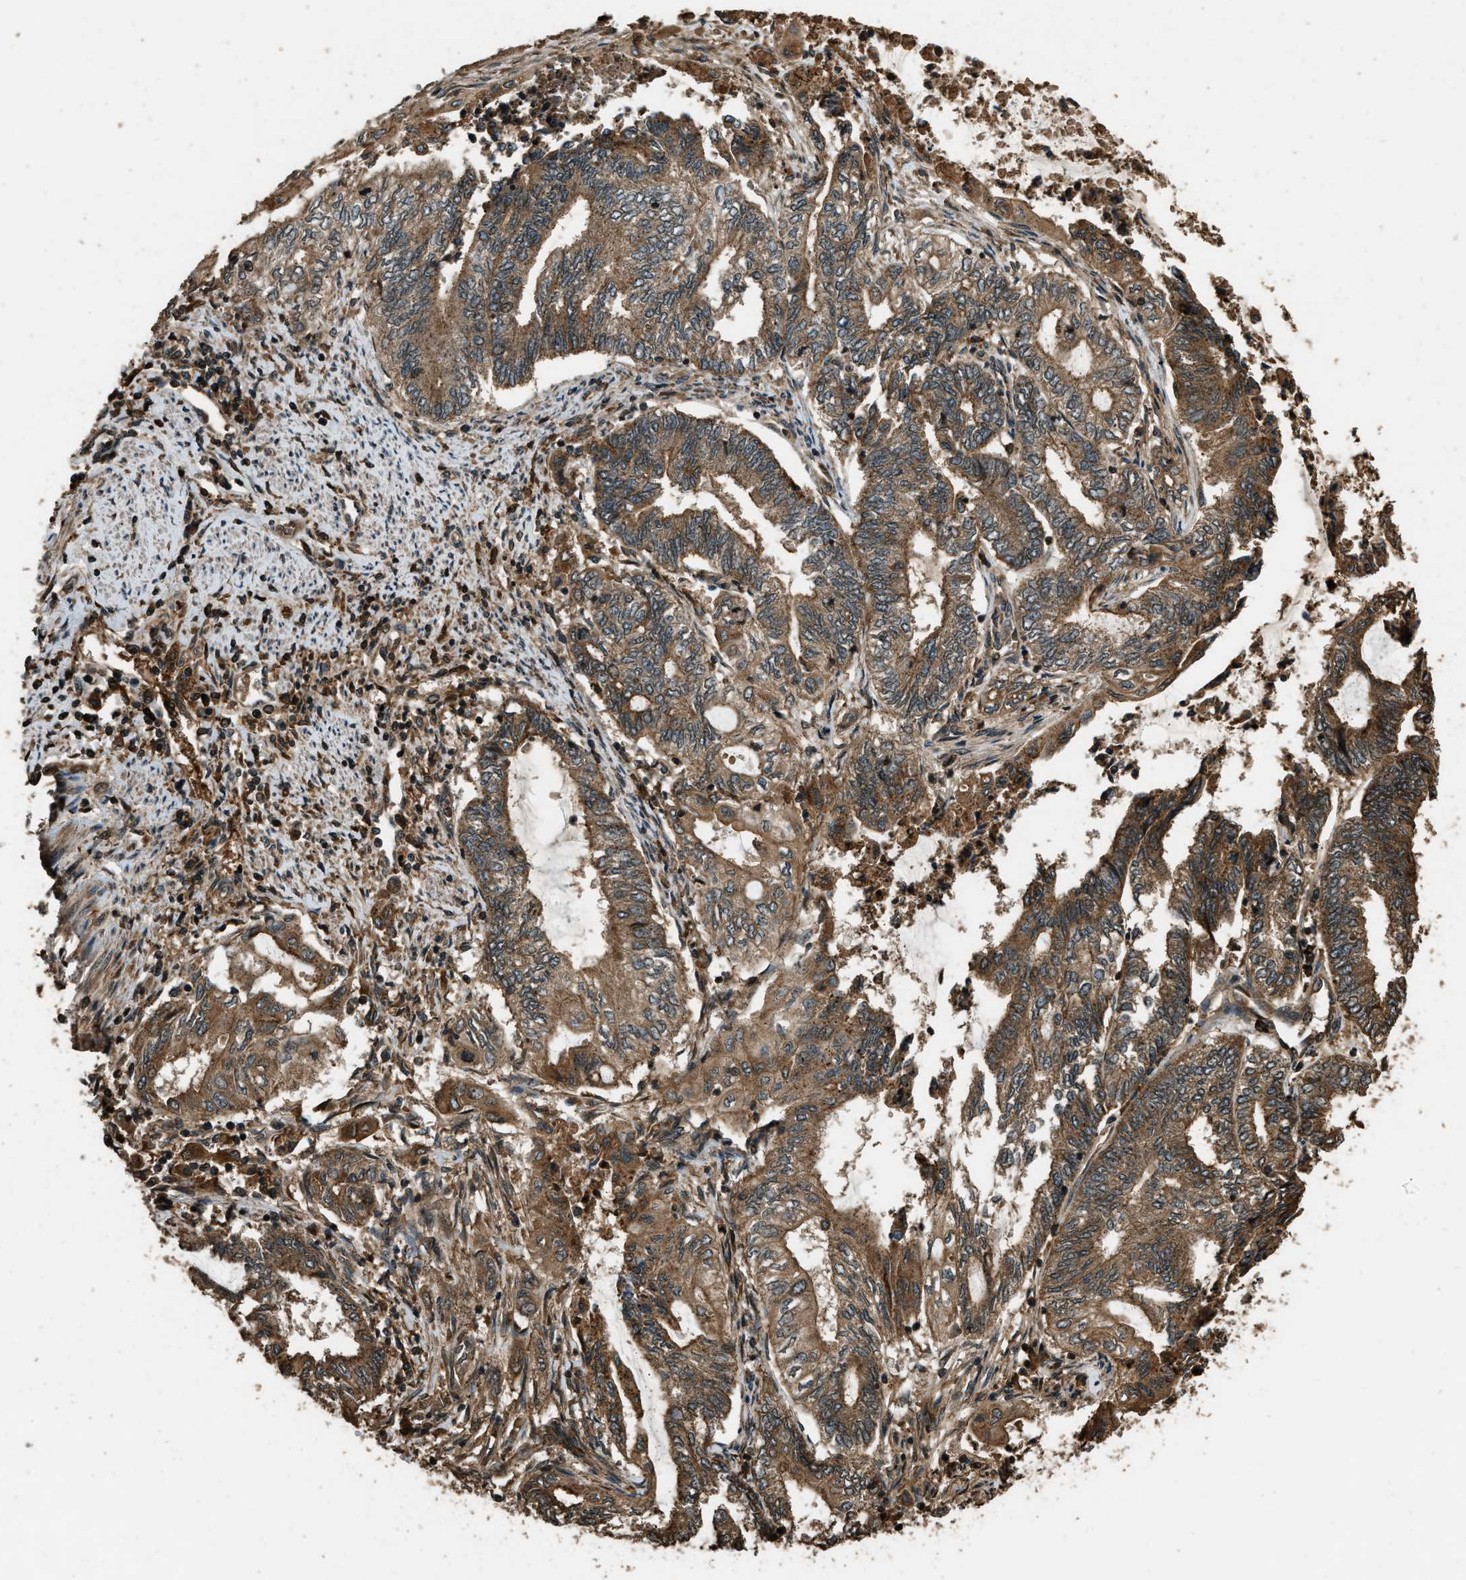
{"staining": {"intensity": "moderate", "quantity": ">75%", "location": "cytoplasmic/membranous"}, "tissue": "endometrial cancer", "cell_type": "Tumor cells", "image_type": "cancer", "snomed": [{"axis": "morphology", "description": "Adenocarcinoma, NOS"}, {"axis": "topography", "description": "Uterus"}, {"axis": "topography", "description": "Endometrium"}], "caption": "Protein analysis of endometrial cancer (adenocarcinoma) tissue demonstrates moderate cytoplasmic/membranous staining in about >75% of tumor cells. The staining was performed using DAB, with brown indicating positive protein expression. Nuclei are stained blue with hematoxylin.", "gene": "RAP2A", "patient": {"sex": "female", "age": 70}}